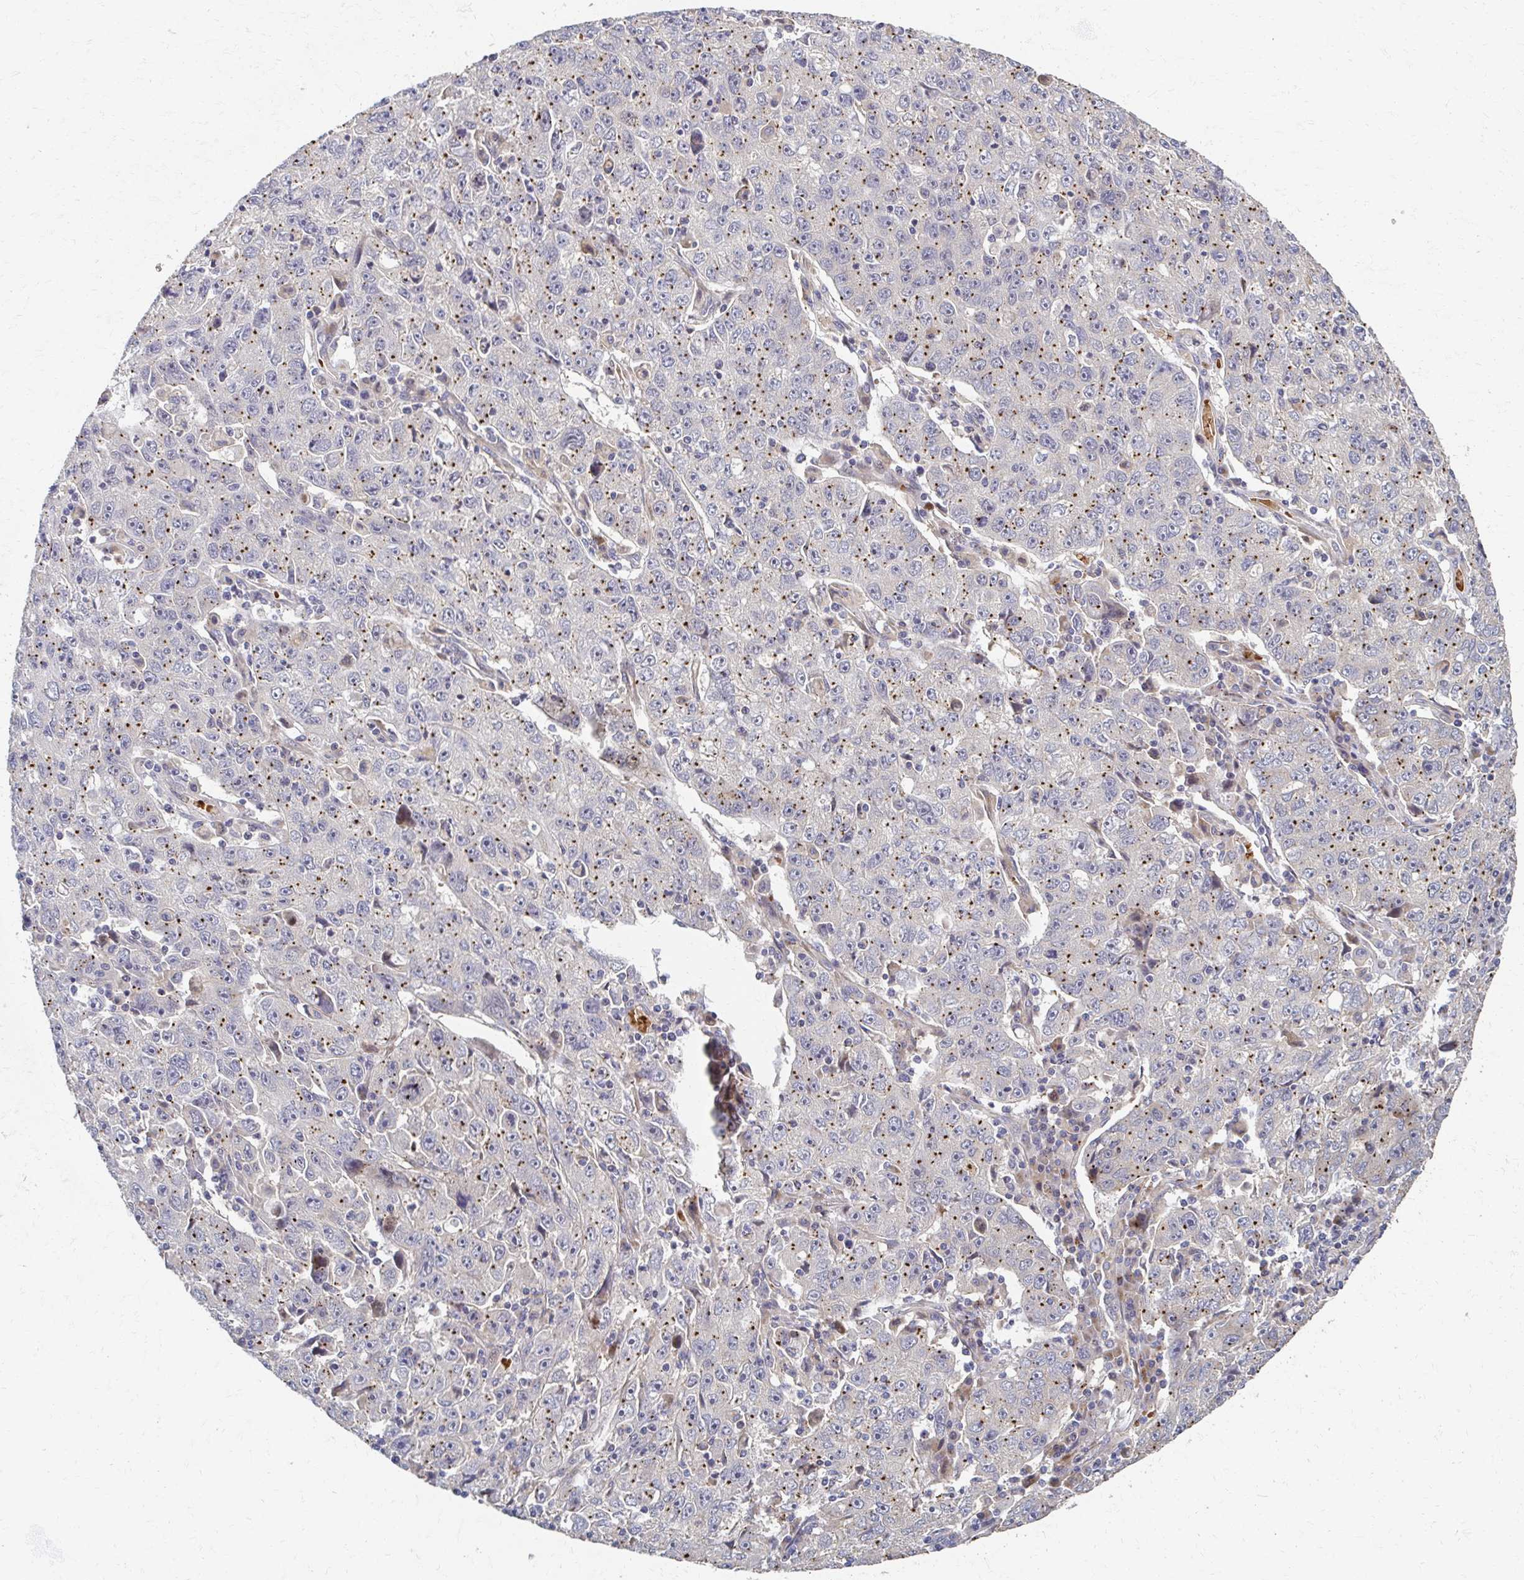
{"staining": {"intensity": "negative", "quantity": "none", "location": "none"}, "tissue": "lung cancer", "cell_type": "Tumor cells", "image_type": "cancer", "snomed": [{"axis": "morphology", "description": "Normal morphology"}, {"axis": "morphology", "description": "Adenocarcinoma, NOS"}, {"axis": "topography", "description": "Lymph node"}, {"axis": "topography", "description": "Lung"}], "caption": "This is a histopathology image of immunohistochemistry staining of lung cancer (adenocarcinoma), which shows no expression in tumor cells. The staining is performed using DAB (3,3'-diaminobenzidine) brown chromogen with nuclei counter-stained in using hematoxylin.", "gene": "SKA2", "patient": {"sex": "female", "age": 57}}